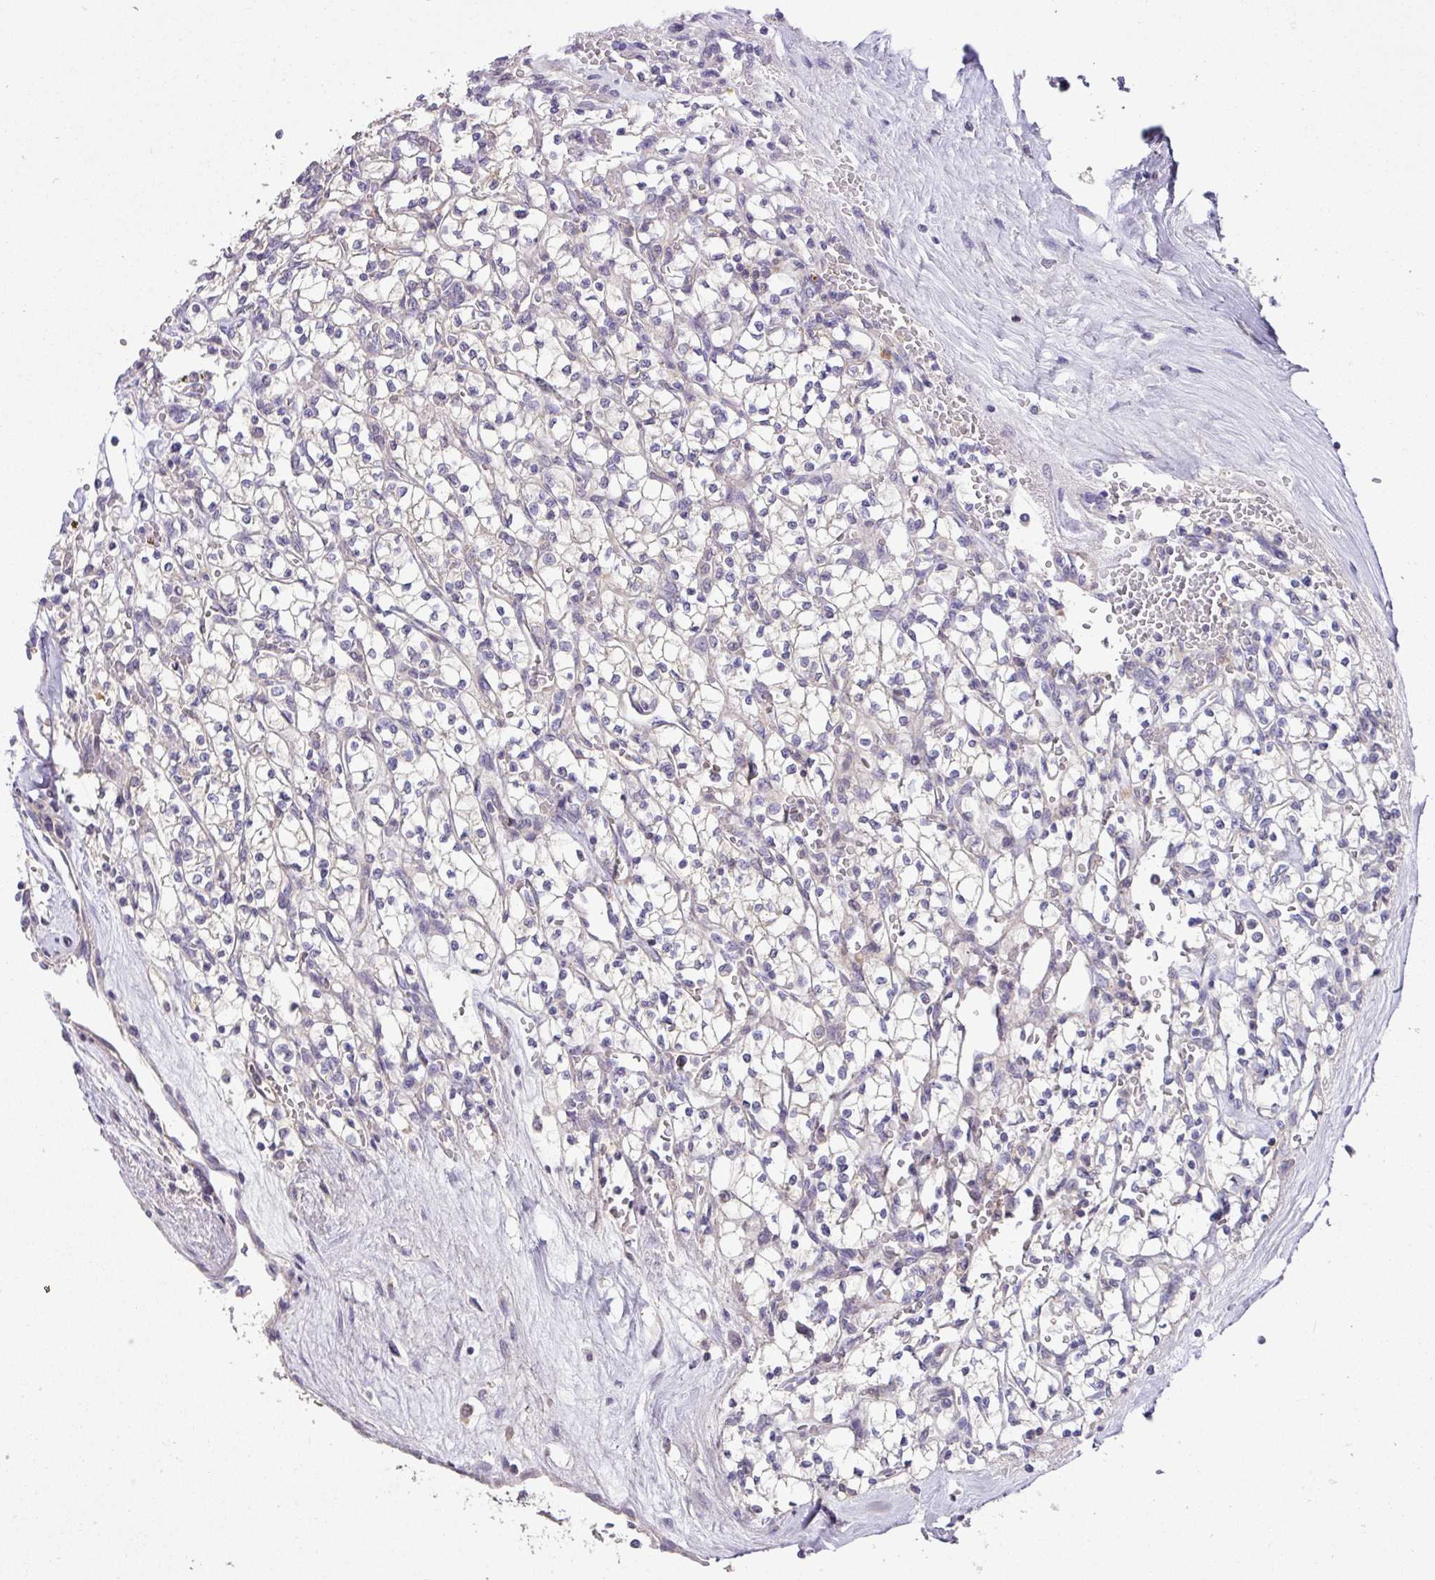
{"staining": {"intensity": "negative", "quantity": "none", "location": "none"}, "tissue": "renal cancer", "cell_type": "Tumor cells", "image_type": "cancer", "snomed": [{"axis": "morphology", "description": "Adenocarcinoma, NOS"}, {"axis": "topography", "description": "Kidney"}], "caption": "Tumor cells are negative for brown protein staining in renal adenocarcinoma.", "gene": "HOXC13", "patient": {"sex": "female", "age": 64}}